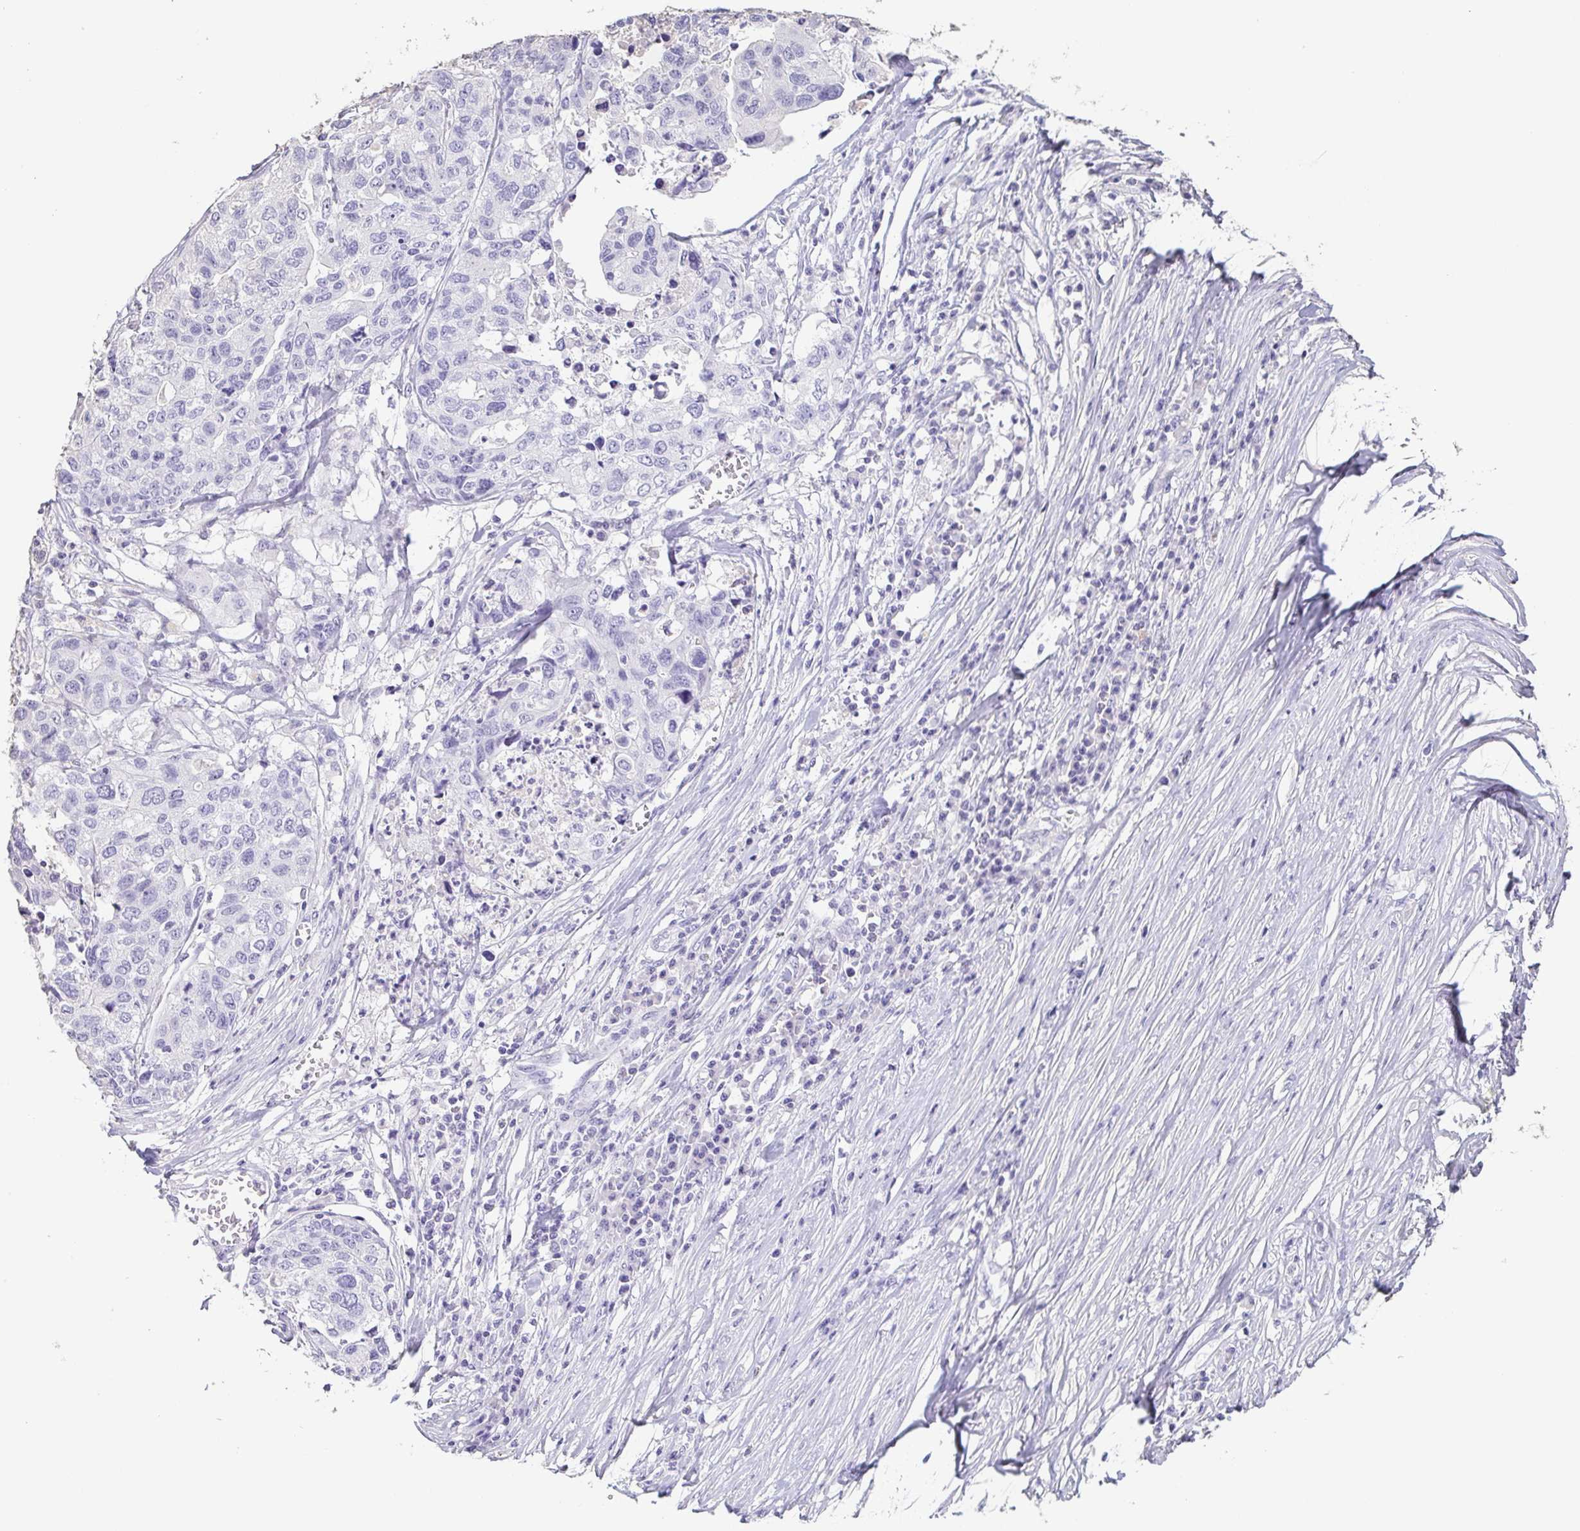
{"staining": {"intensity": "negative", "quantity": "none", "location": "none"}, "tissue": "stomach cancer", "cell_type": "Tumor cells", "image_type": "cancer", "snomed": [{"axis": "morphology", "description": "Adenocarcinoma, NOS"}, {"axis": "topography", "description": "Stomach, upper"}], "caption": "High power microscopy image of an IHC micrograph of stomach cancer, revealing no significant staining in tumor cells. (Stains: DAB (3,3'-diaminobenzidine) immunohistochemistry (IHC) with hematoxylin counter stain, Microscopy: brightfield microscopy at high magnification).", "gene": "BPIFA2", "patient": {"sex": "female", "age": 67}}